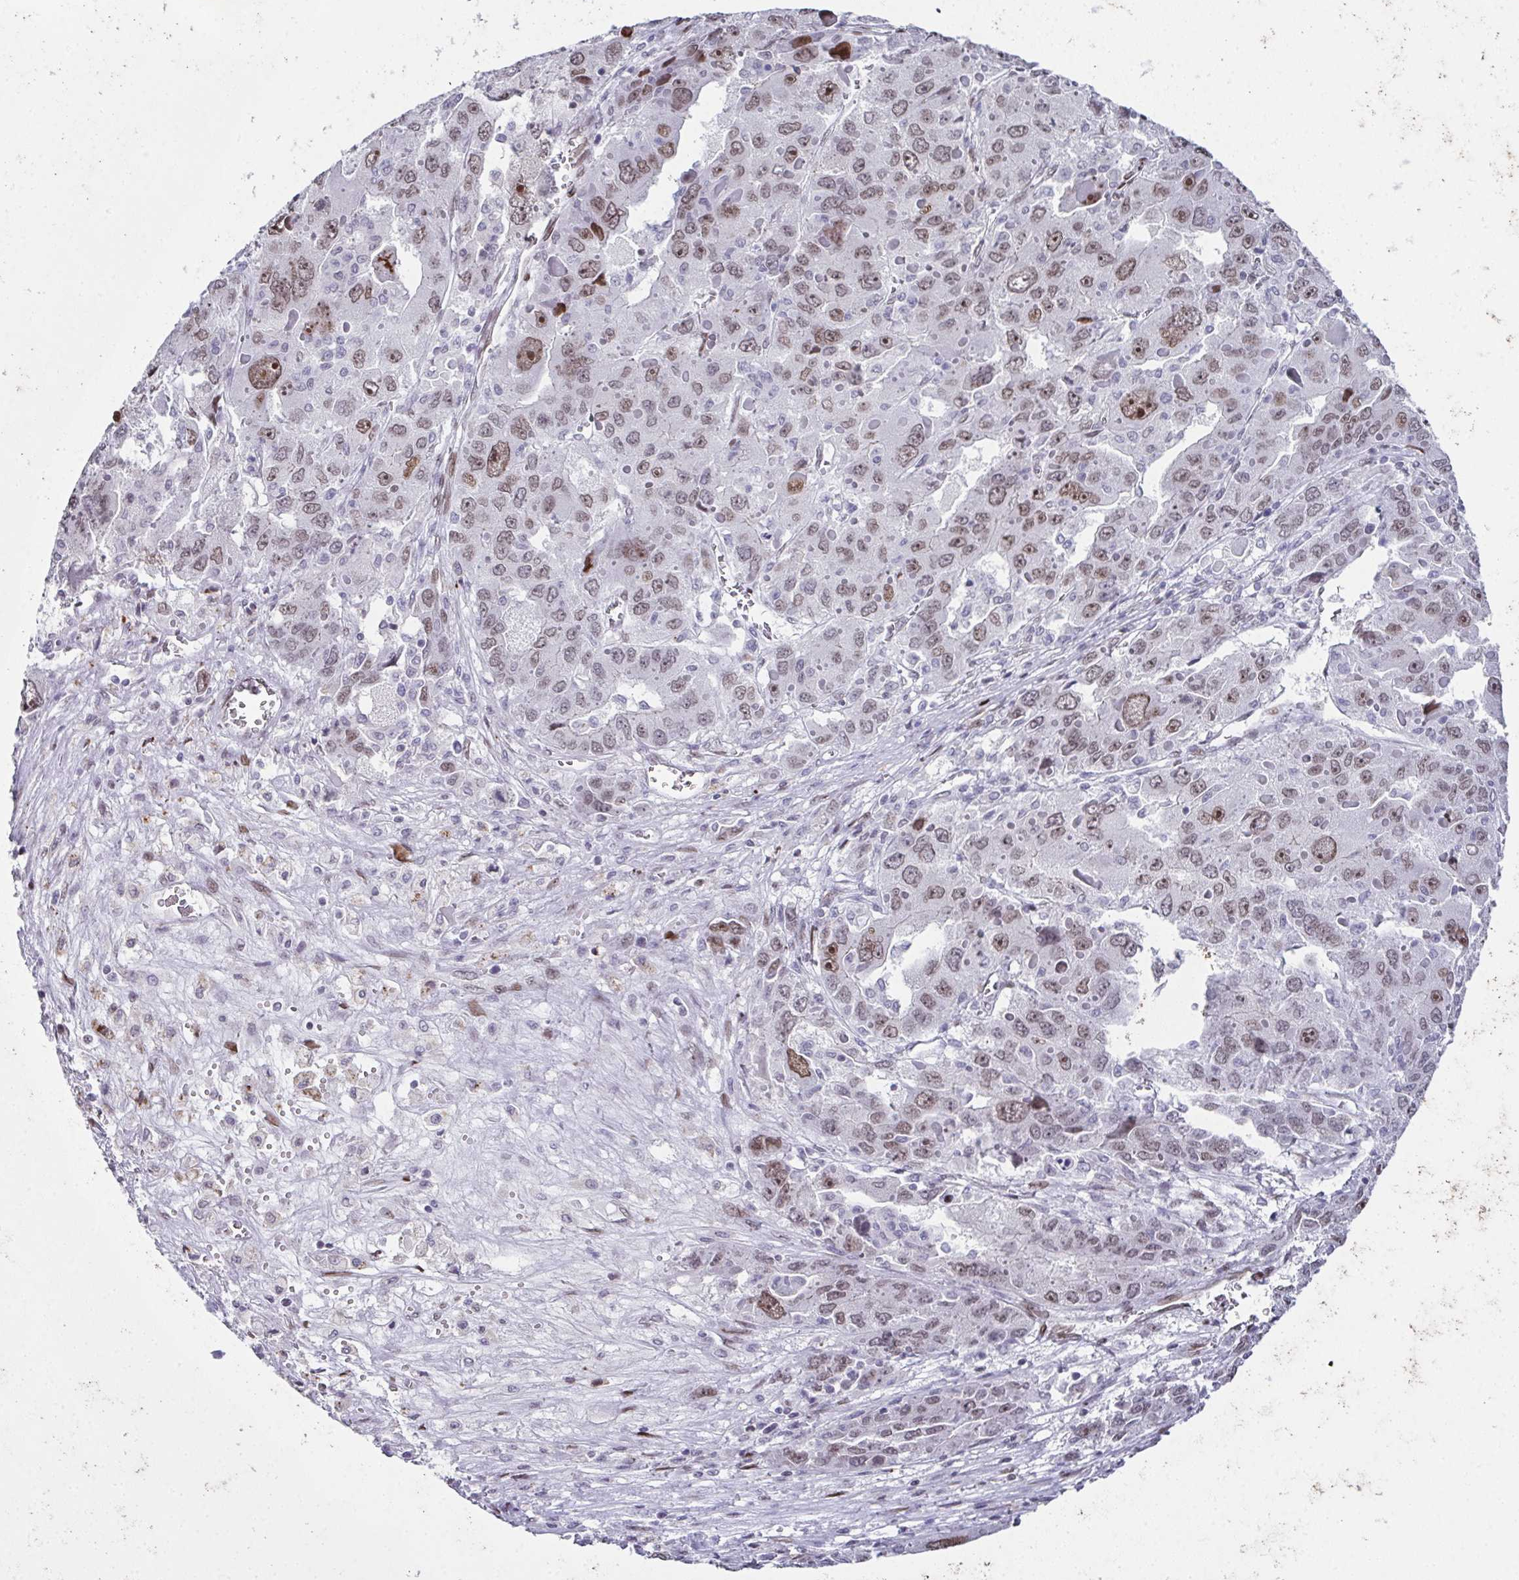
{"staining": {"intensity": "moderate", "quantity": "25%-75%", "location": "nuclear"}, "tissue": "liver cancer", "cell_type": "Tumor cells", "image_type": "cancer", "snomed": [{"axis": "morphology", "description": "Carcinoma, Hepatocellular, NOS"}, {"axis": "topography", "description": "Liver"}], "caption": "This is a micrograph of immunohistochemistry staining of liver cancer, which shows moderate staining in the nuclear of tumor cells.", "gene": "RB1", "patient": {"sex": "female", "age": 41}}